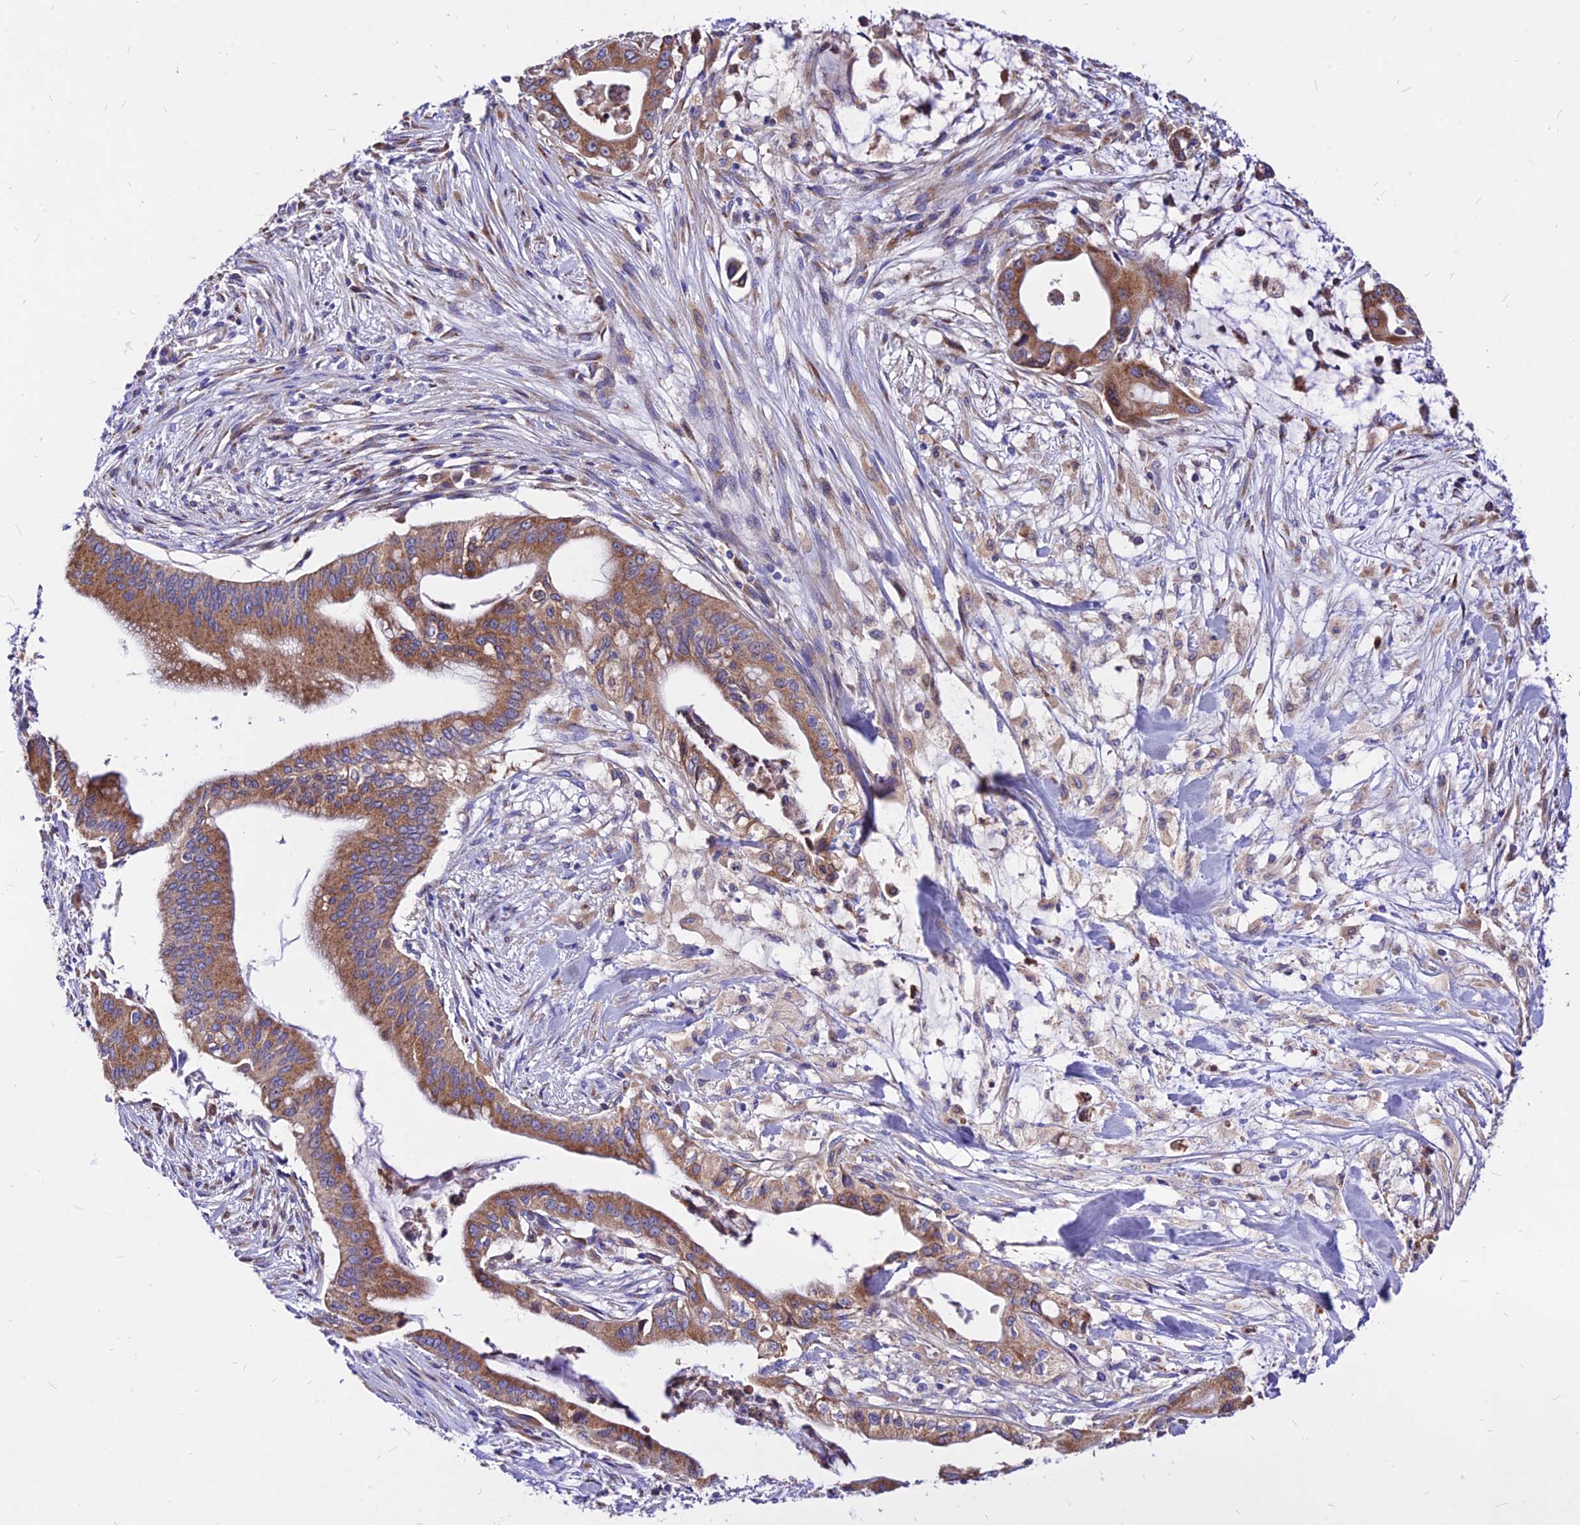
{"staining": {"intensity": "moderate", "quantity": ">75%", "location": "cytoplasmic/membranous"}, "tissue": "pancreatic cancer", "cell_type": "Tumor cells", "image_type": "cancer", "snomed": [{"axis": "morphology", "description": "Adenocarcinoma, NOS"}, {"axis": "topography", "description": "Pancreas"}], "caption": "A high-resolution histopathology image shows immunohistochemistry staining of pancreatic cancer (adenocarcinoma), which exhibits moderate cytoplasmic/membranous expression in approximately >75% of tumor cells. (IHC, brightfield microscopy, high magnification).", "gene": "MRPL3", "patient": {"sex": "male", "age": 46}}